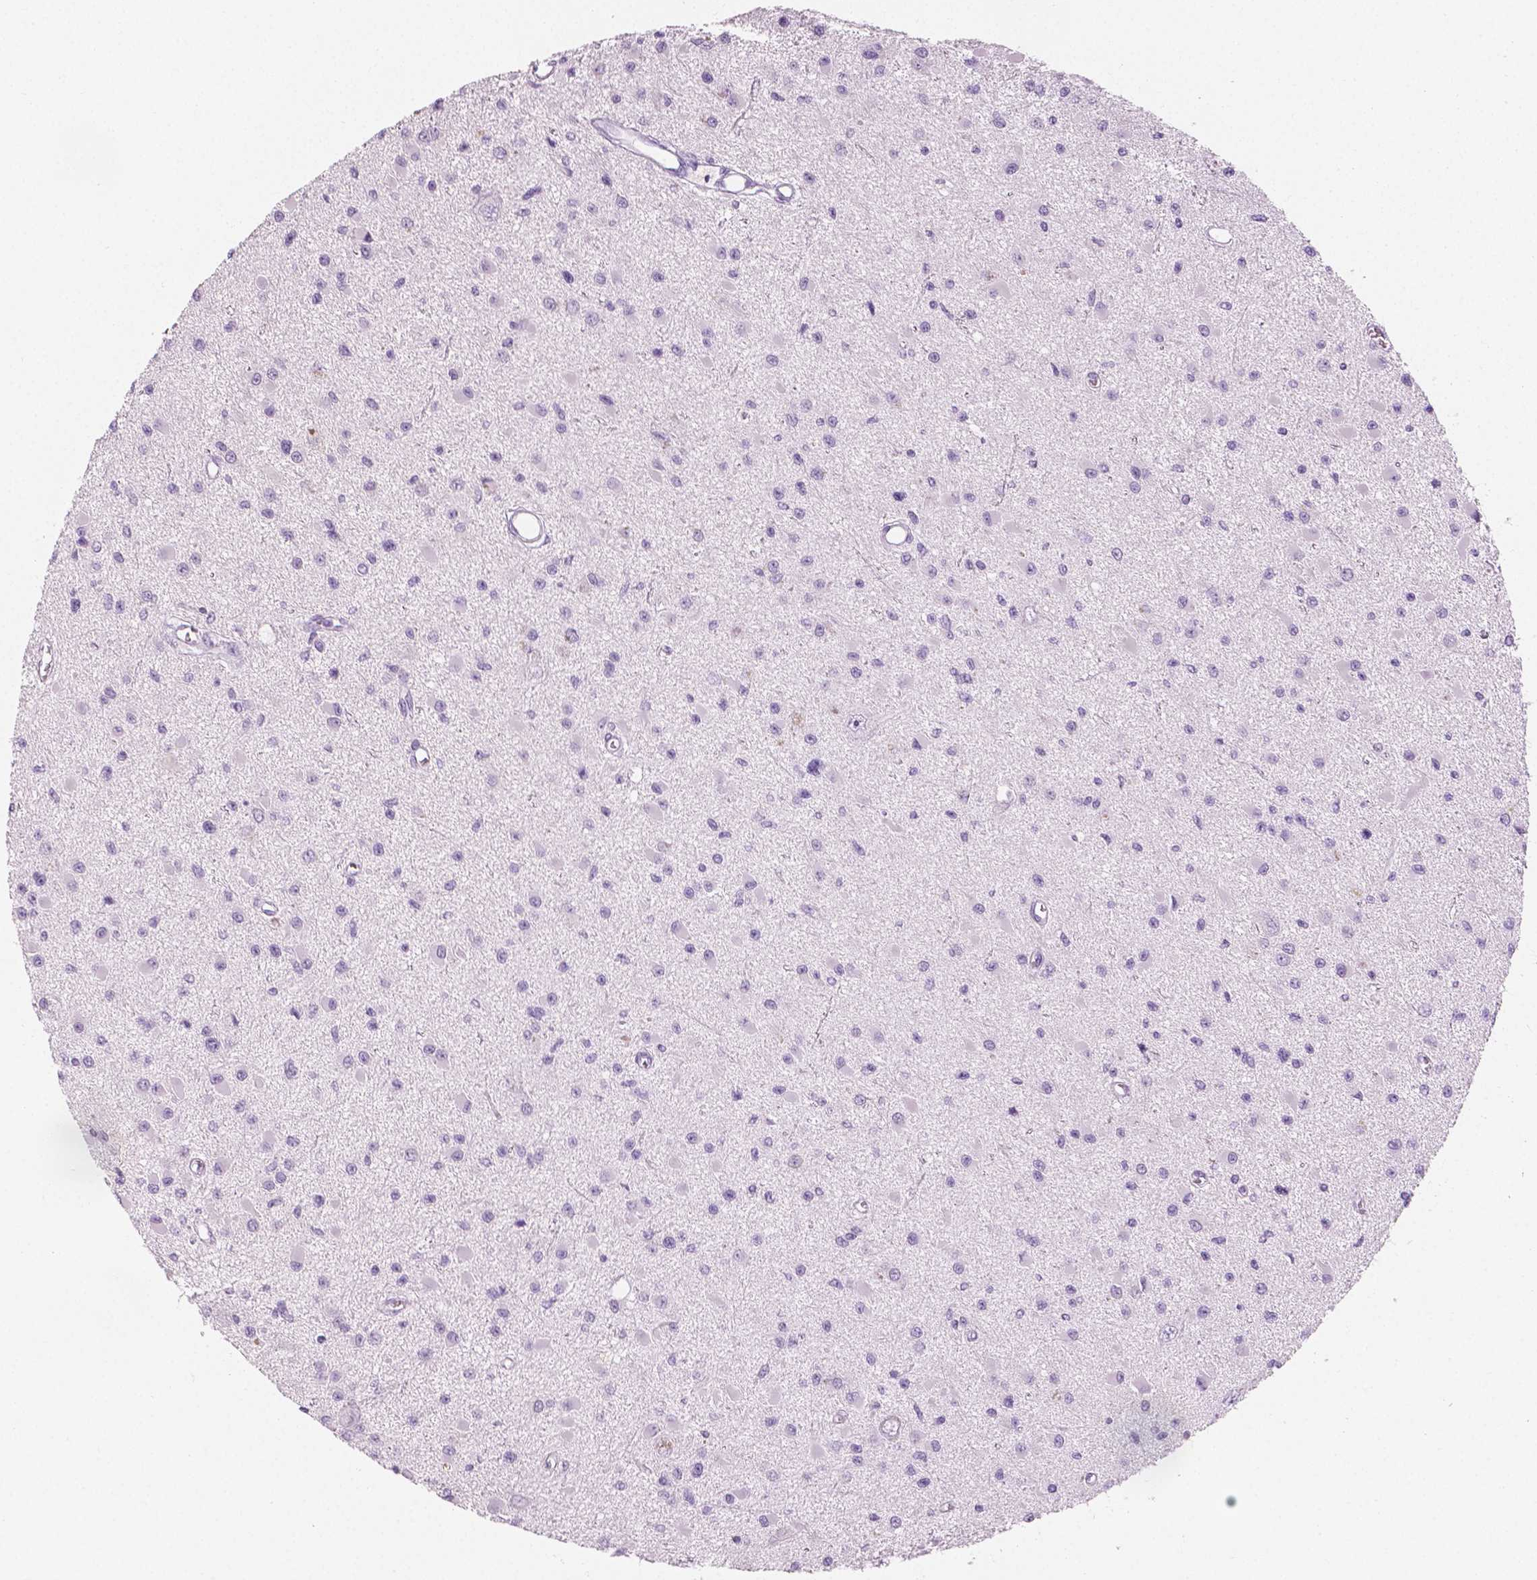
{"staining": {"intensity": "negative", "quantity": "none", "location": "none"}, "tissue": "glioma", "cell_type": "Tumor cells", "image_type": "cancer", "snomed": [{"axis": "morphology", "description": "Glioma, malignant, High grade"}, {"axis": "topography", "description": "Brain"}], "caption": "High magnification brightfield microscopy of glioma stained with DAB (3,3'-diaminobenzidine) (brown) and counterstained with hematoxylin (blue): tumor cells show no significant staining.", "gene": "PLIN4", "patient": {"sex": "male", "age": 54}}